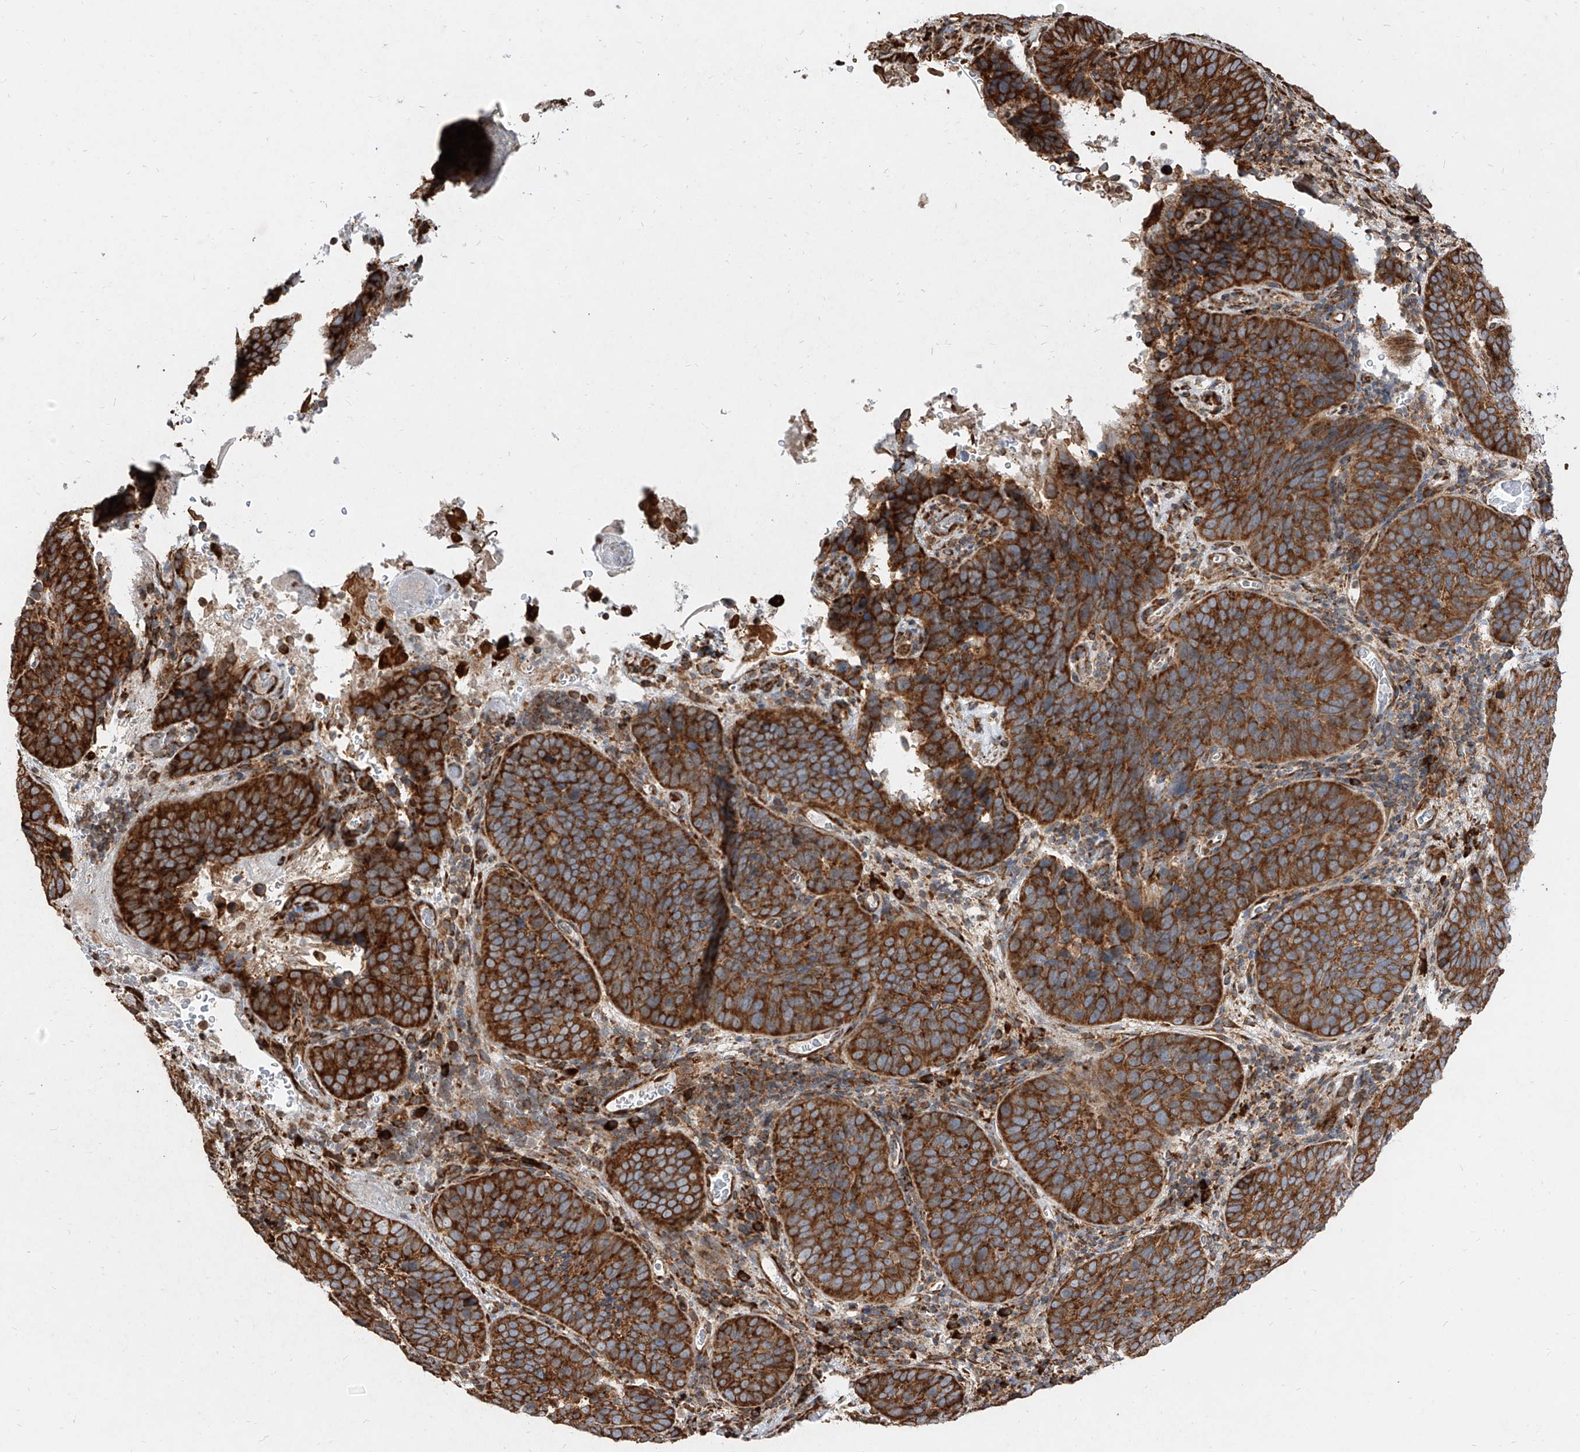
{"staining": {"intensity": "strong", "quantity": ">75%", "location": "cytoplasmic/membranous"}, "tissue": "cervical cancer", "cell_type": "Tumor cells", "image_type": "cancer", "snomed": [{"axis": "morphology", "description": "Squamous cell carcinoma, NOS"}, {"axis": "topography", "description": "Cervix"}], "caption": "About >75% of tumor cells in human squamous cell carcinoma (cervical) demonstrate strong cytoplasmic/membranous protein positivity as visualized by brown immunohistochemical staining.", "gene": "RPS25", "patient": {"sex": "female", "age": 60}}